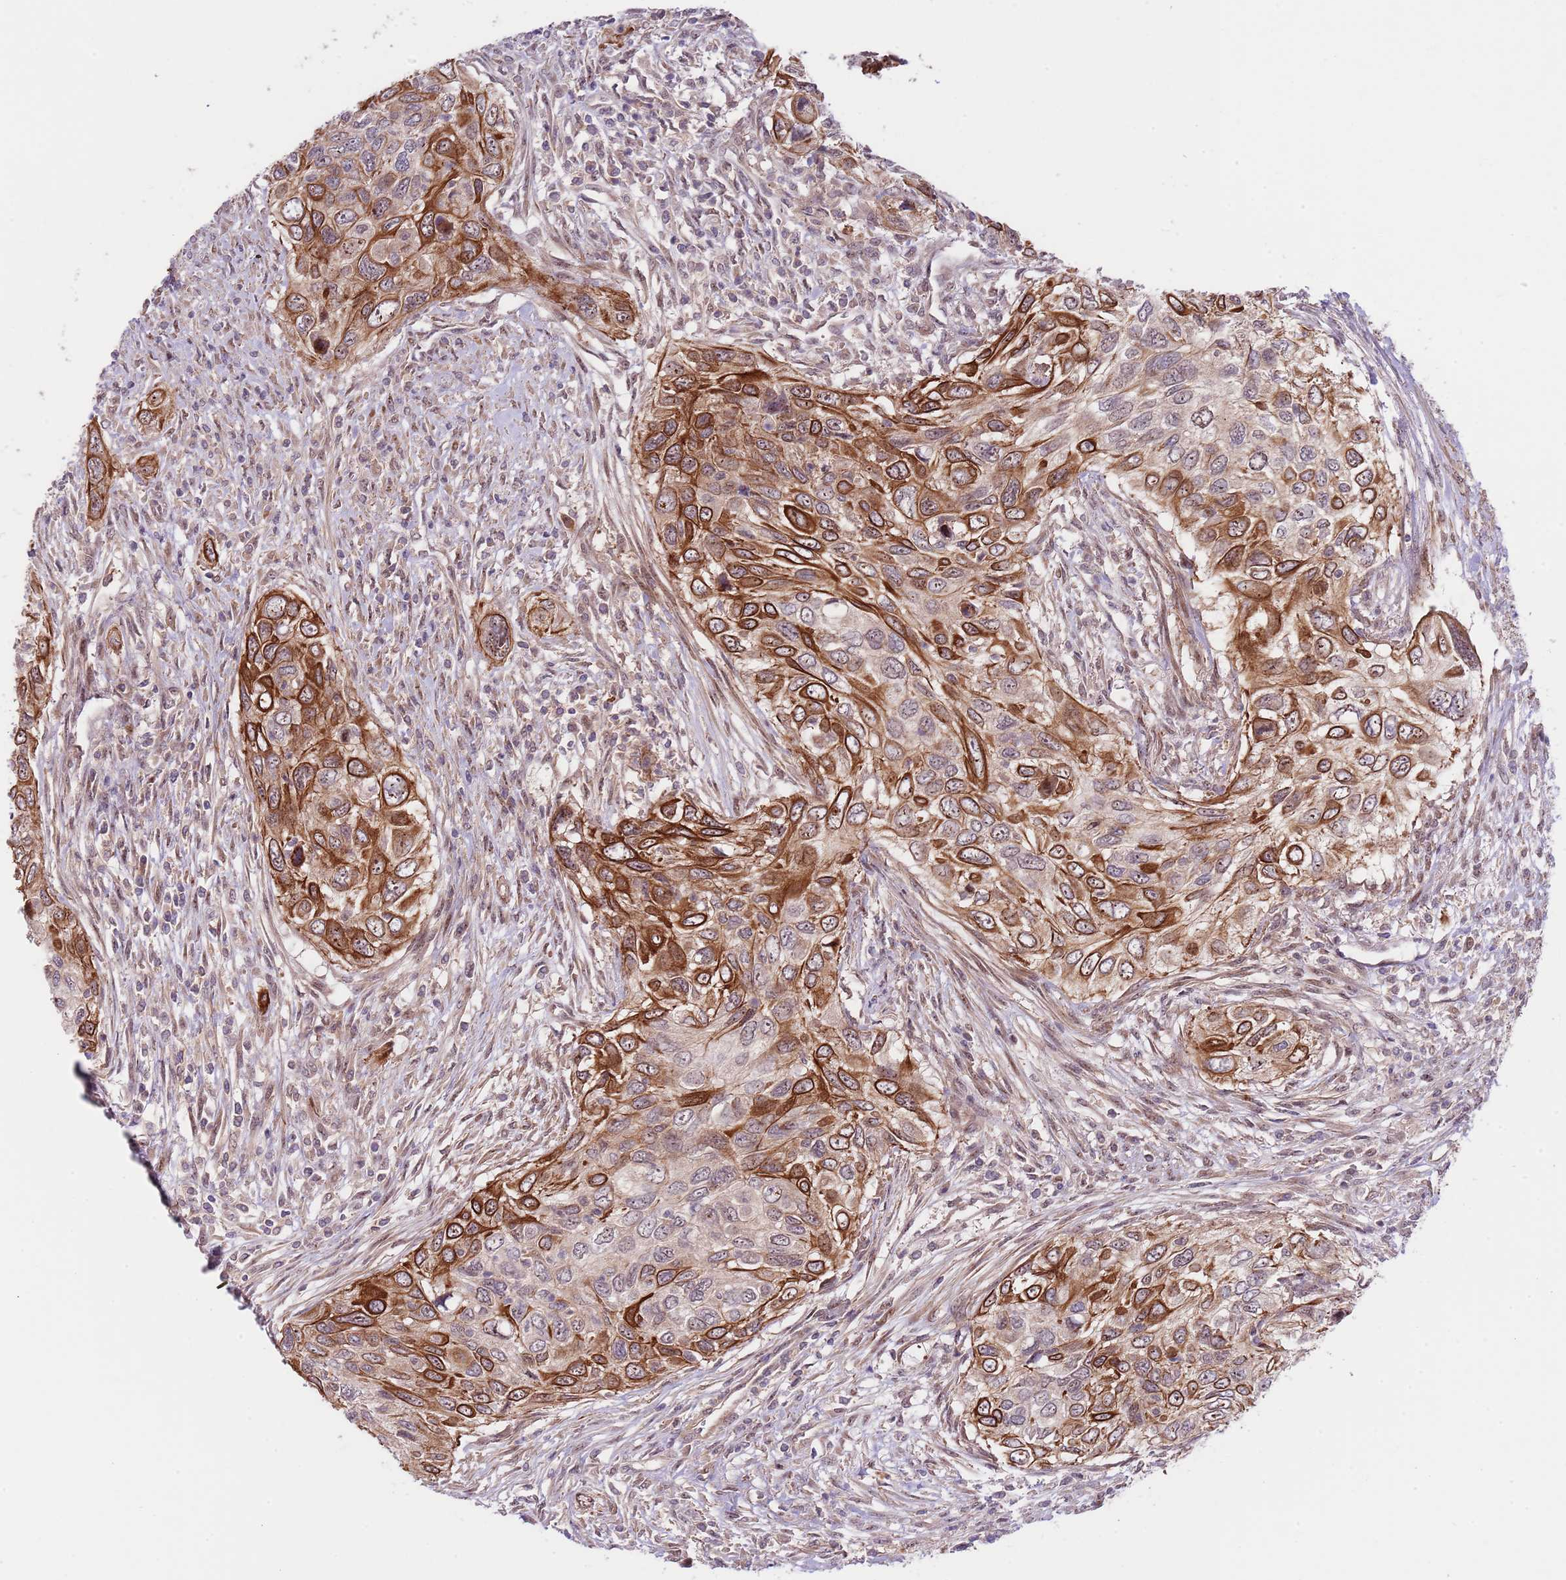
{"staining": {"intensity": "strong", "quantity": "25%-75%", "location": "cytoplasmic/membranous"}, "tissue": "urothelial cancer", "cell_type": "Tumor cells", "image_type": "cancer", "snomed": [{"axis": "morphology", "description": "Urothelial carcinoma, High grade"}, {"axis": "topography", "description": "Urinary bladder"}], "caption": "Protein staining demonstrates strong cytoplasmic/membranous staining in approximately 25%-75% of tumor cells in urothelial carcinoma (high-grade).", "gene": "PRR16", "patient": {"sex": "female", "age": 60}}